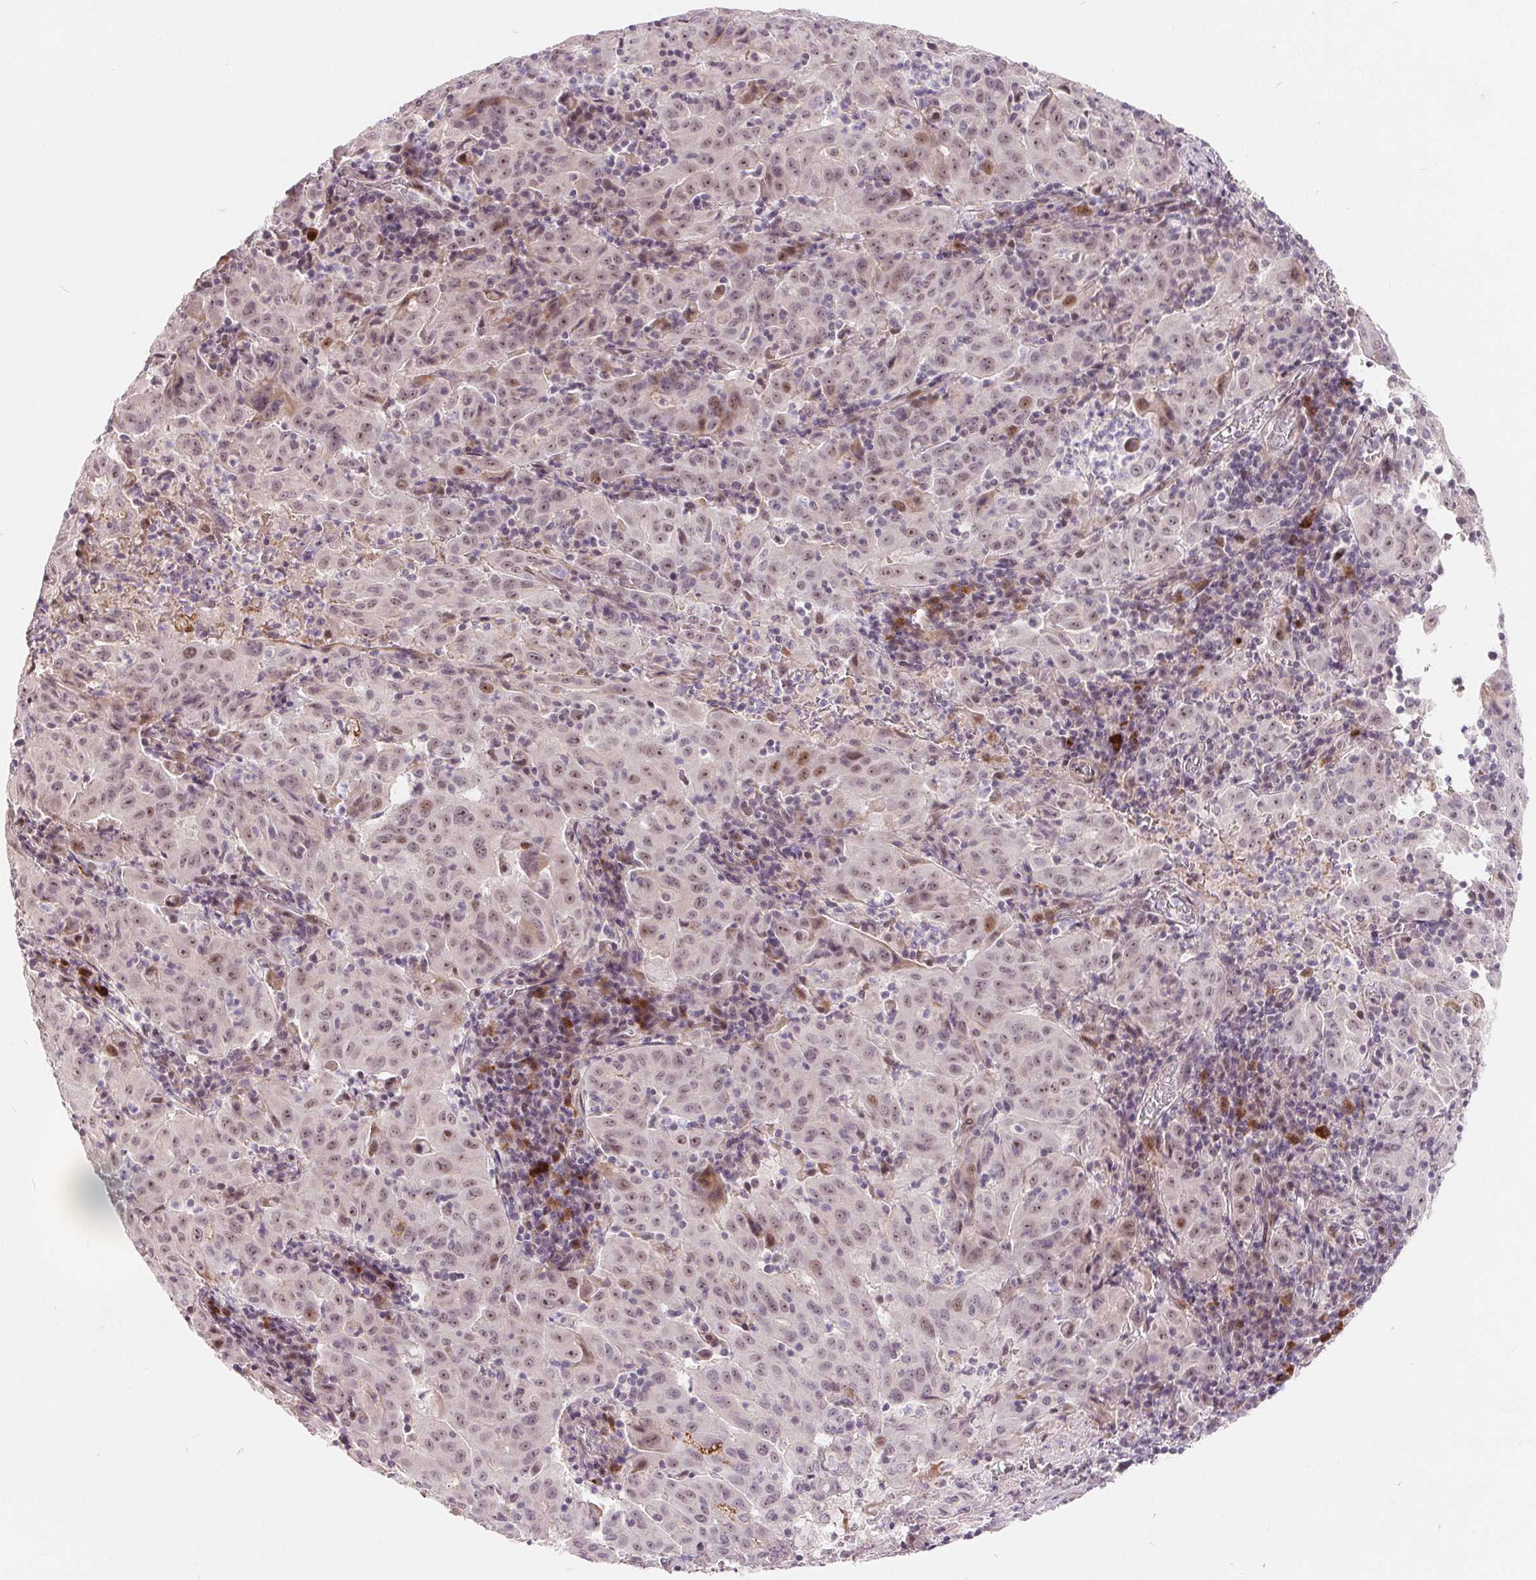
{"staining": {"intensity": "moderate", "quantity": "25%-75%", "location": "nuclear"}, "tissue": "pancreatic cancer", "cell_type": "Tumor cells", "image_type": "cancer", "snomed": [{"axis": "morphology", "description": "Adenocarcinoma, NOS"}, {"axis": "topography", "description": "Pancreas"}], "caption": "There is medium levels of moderate nuclear positivity in tumor cells of pancreatic adenocarcinoma, as demonstrated by immunohistochemical staining (brown color).", "gene": "NRG2", "patient": {"sex": "male", "age": 63}}